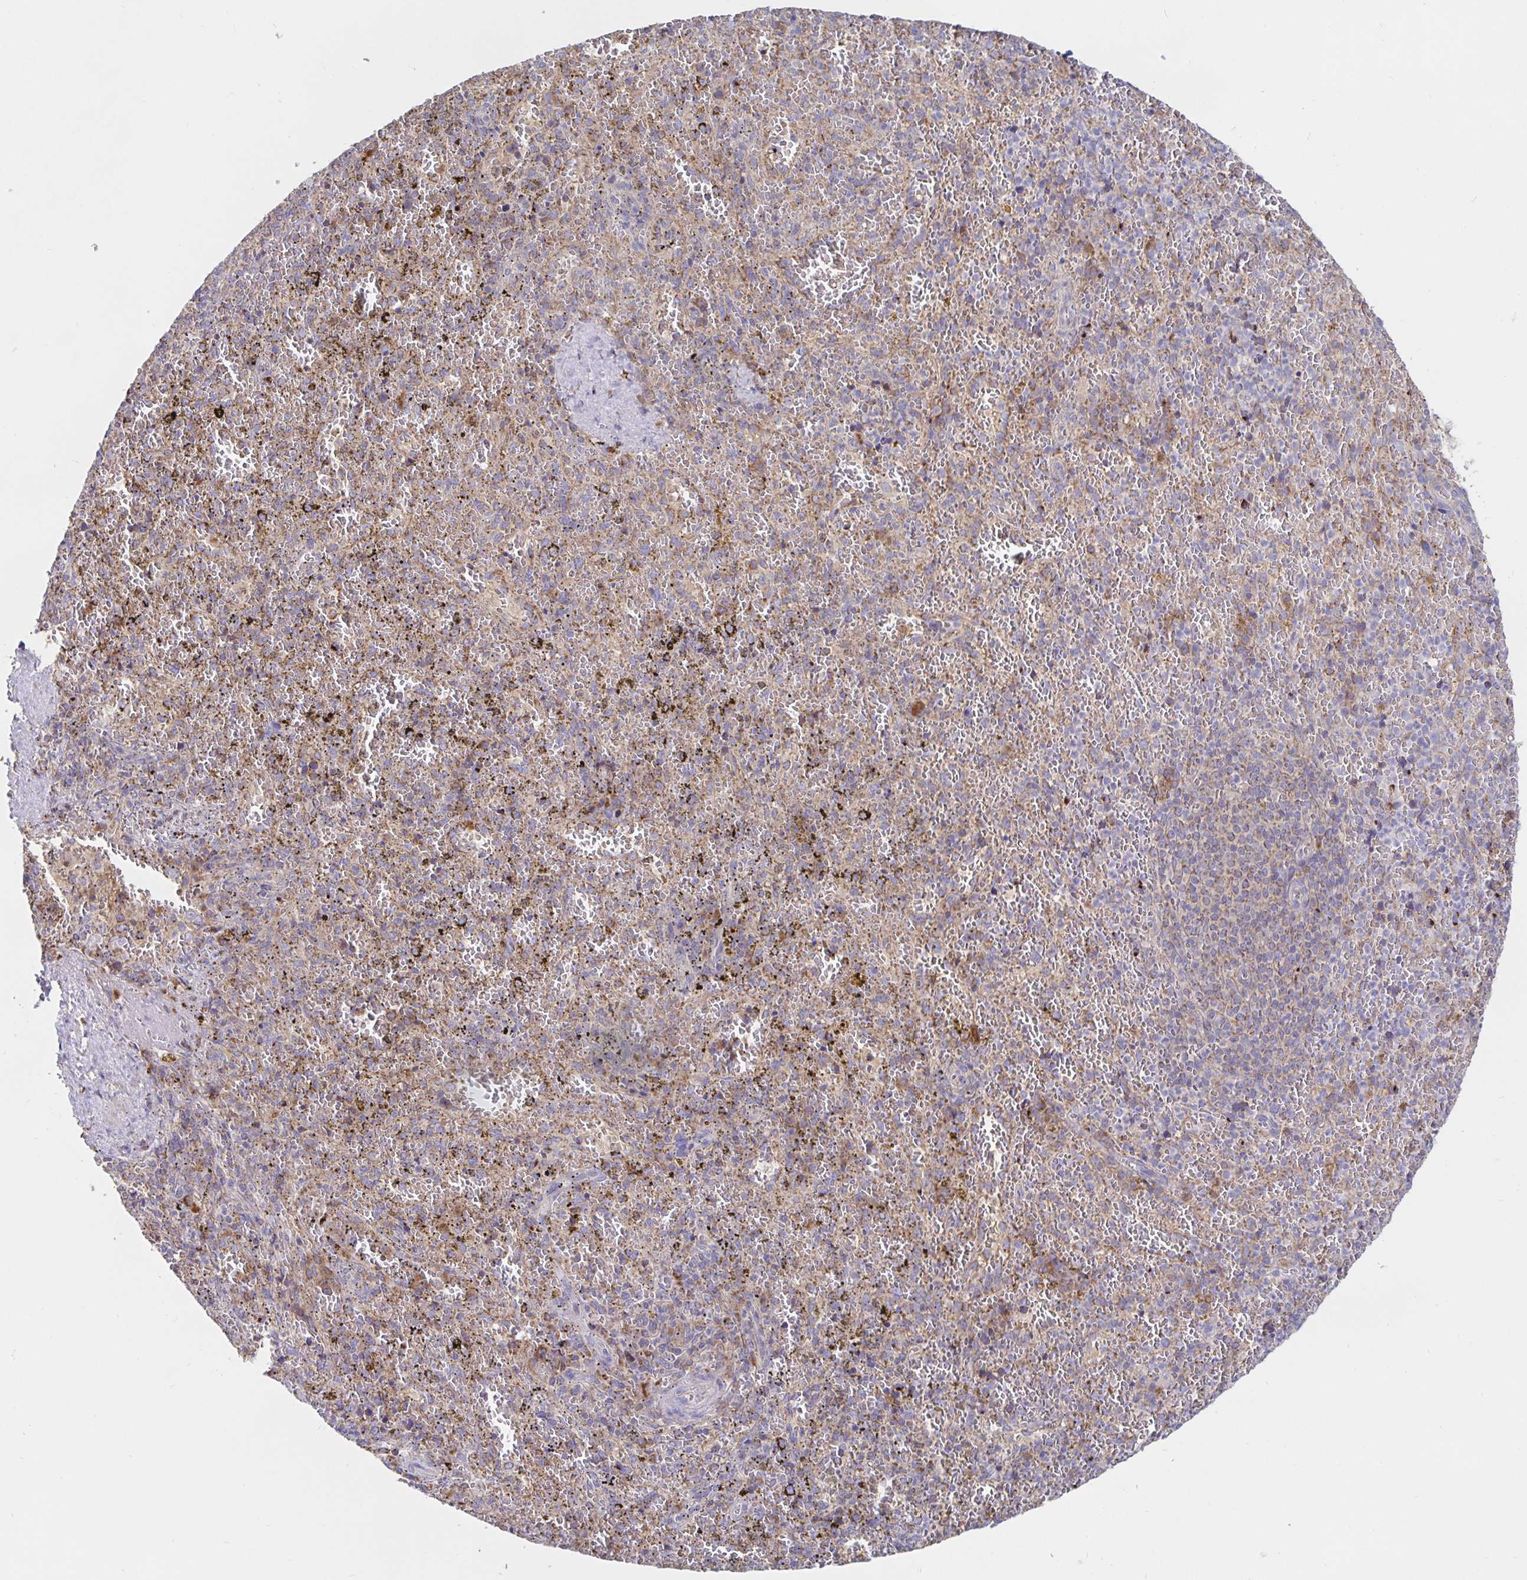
{"staining": {"intensity": "weak", "quantity": "<25%", "location": "cytoplasmic/membranous"}, "tissue": "spleen", "cell_type": "Cells in red pulp", "image_type": "normal", "snomed": [{"axis": "morphology", "description": "Normal tissue, NOS"}, {"axis": "topography", "description": "Spleen"}], "caption": "Cells in red pulp show no significant positivity in unremarkable spleen.", "gene": "PRDX3", "patient": {"sex": "female", "age": 50}}